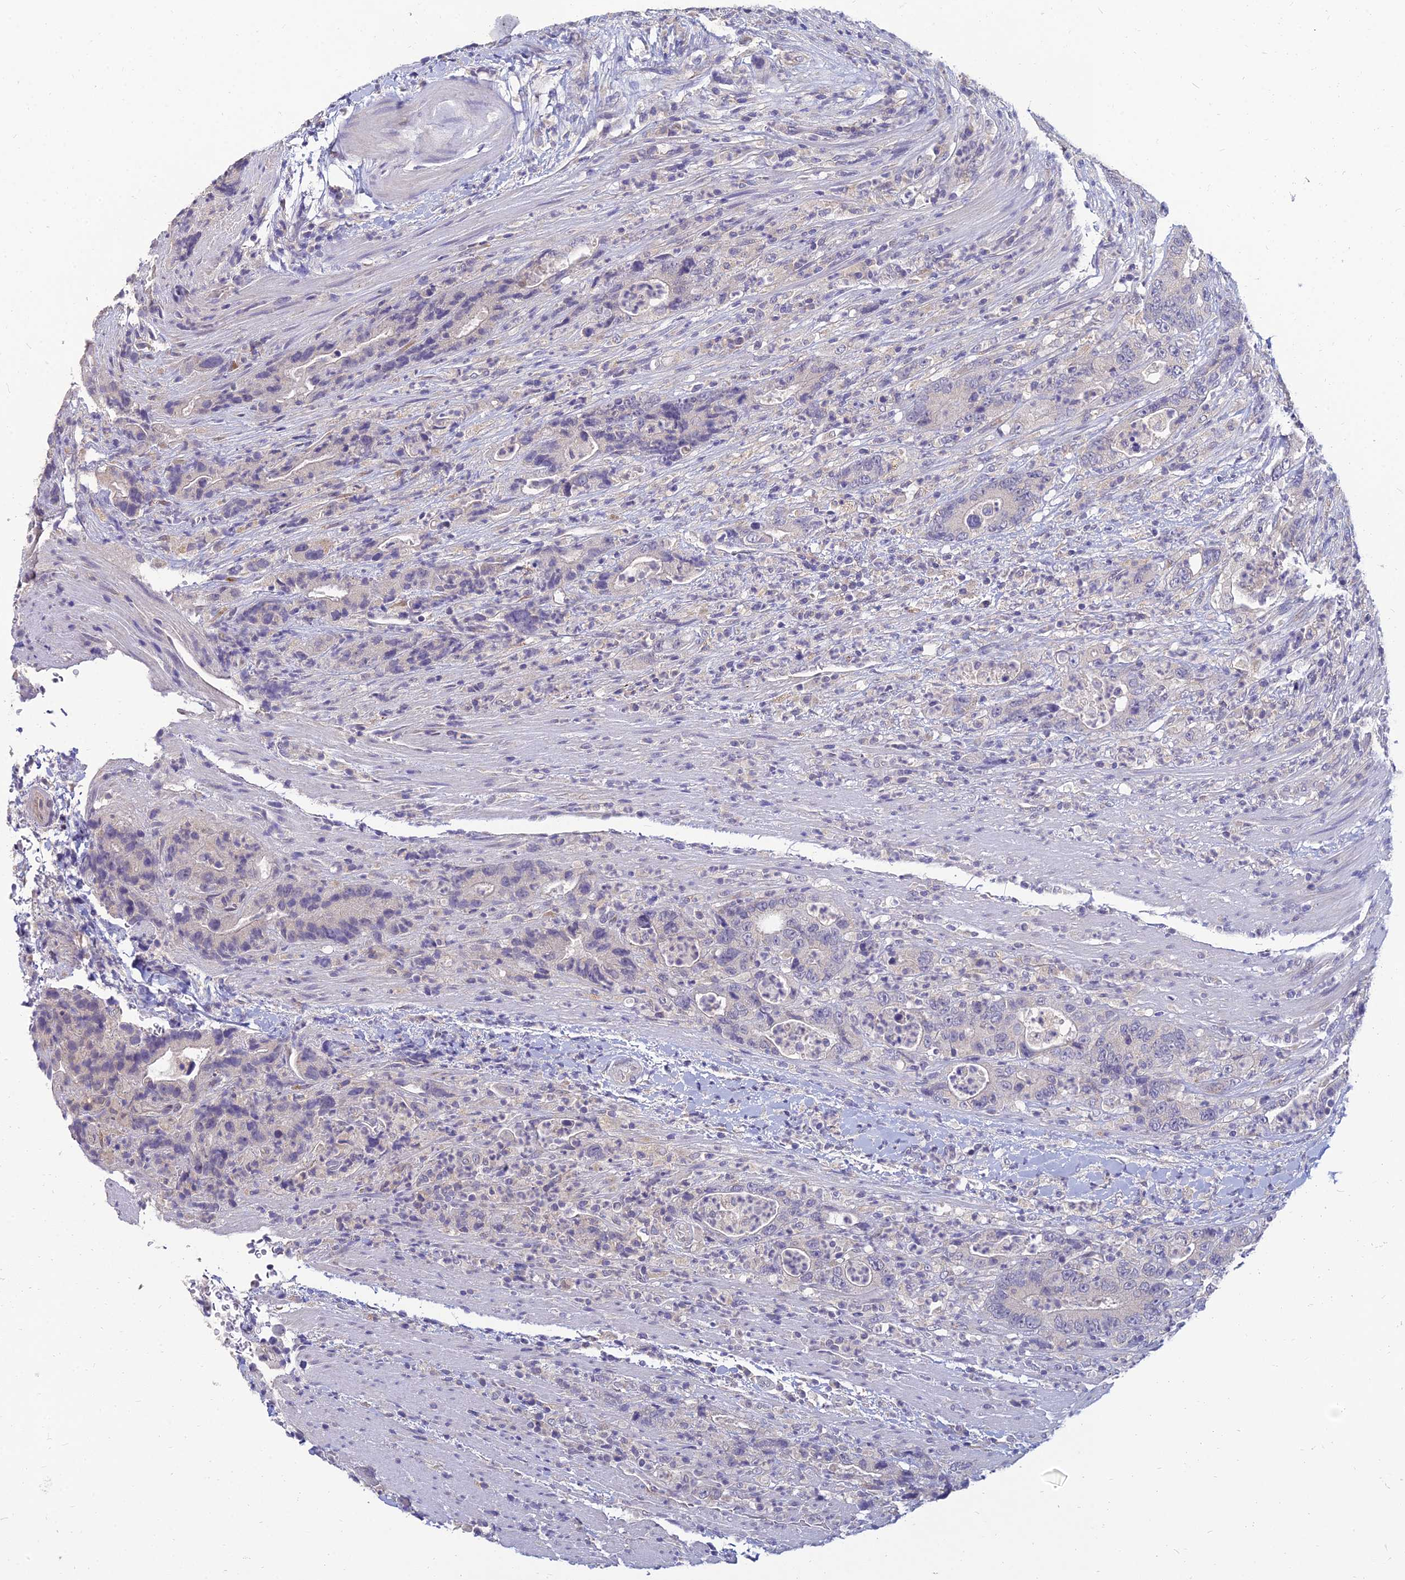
{"staining": {"intensity": "negative", "quantity": "none", "location": "none"}, "tissue": "colorectal cancer", "cell_type": "Tumor cells", "image_type": "cancer", "snomed": [{"axis": "morphology", "description": "Adenocarcinoma, NOS"}, {"axis": "topography", "description": "Colon"}], "caption": "Tumor cells show no significant expression in colorectal cancer.", "gene": "NPY", "patient": {"sex": "female", "age": 75}}